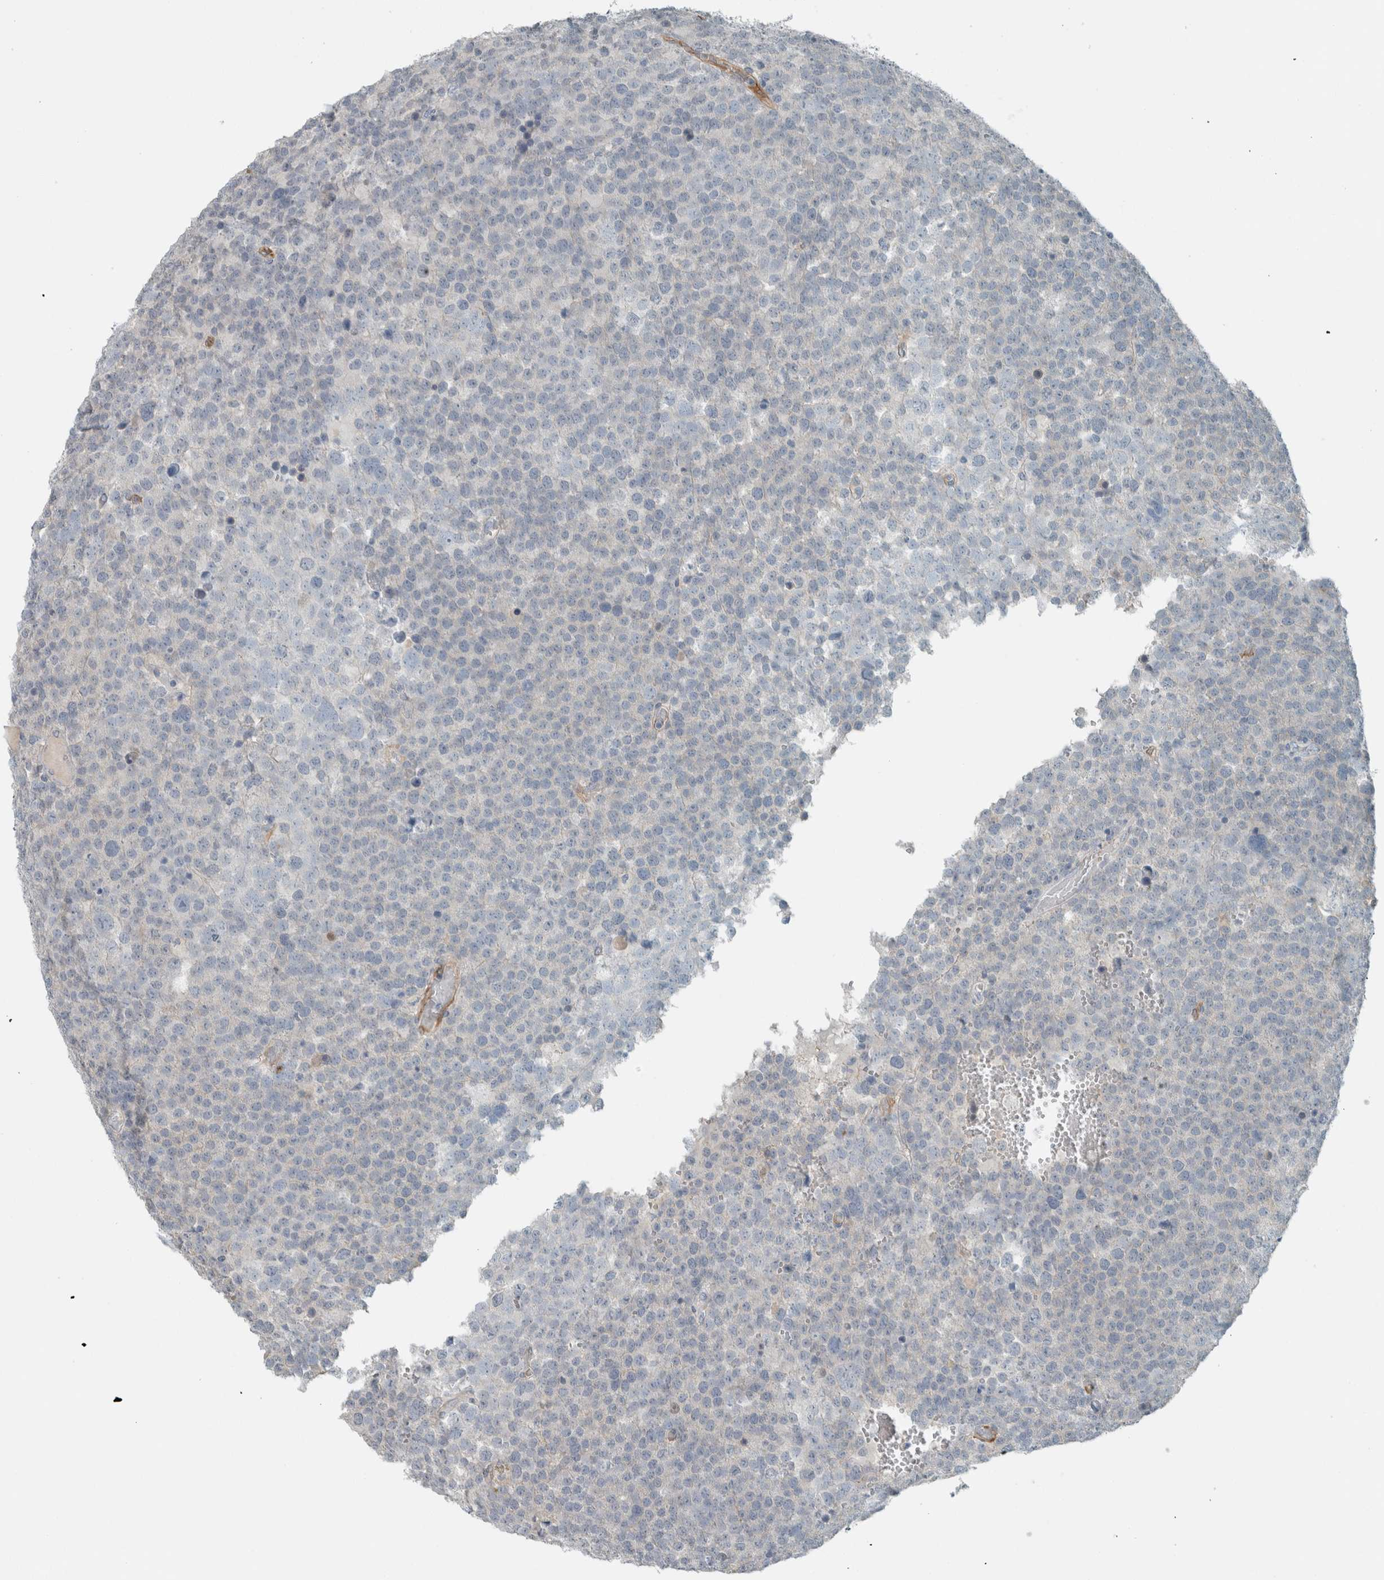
{"staining": {"intensity": "negative", "quantity": "none", "location": "none"}, "tissue": "testis cancer", "cell_type": "Tumor cells", "image_type": "cancer", "snomed": [{"axis": "morphology", "description": "Seminoma, NOS"}, {"axis": "topography", "description": "Testis"}], "caption": "Tumor cells show no significant protein expression in testis cancer. The staining was performed using DAB to visualize the protein expression in brown, while the nuclei were stained in blue with hematoxylin (Magnification: 20x).", "gene": "SCIN", "patient": {"sex": "male", "age": 71}}